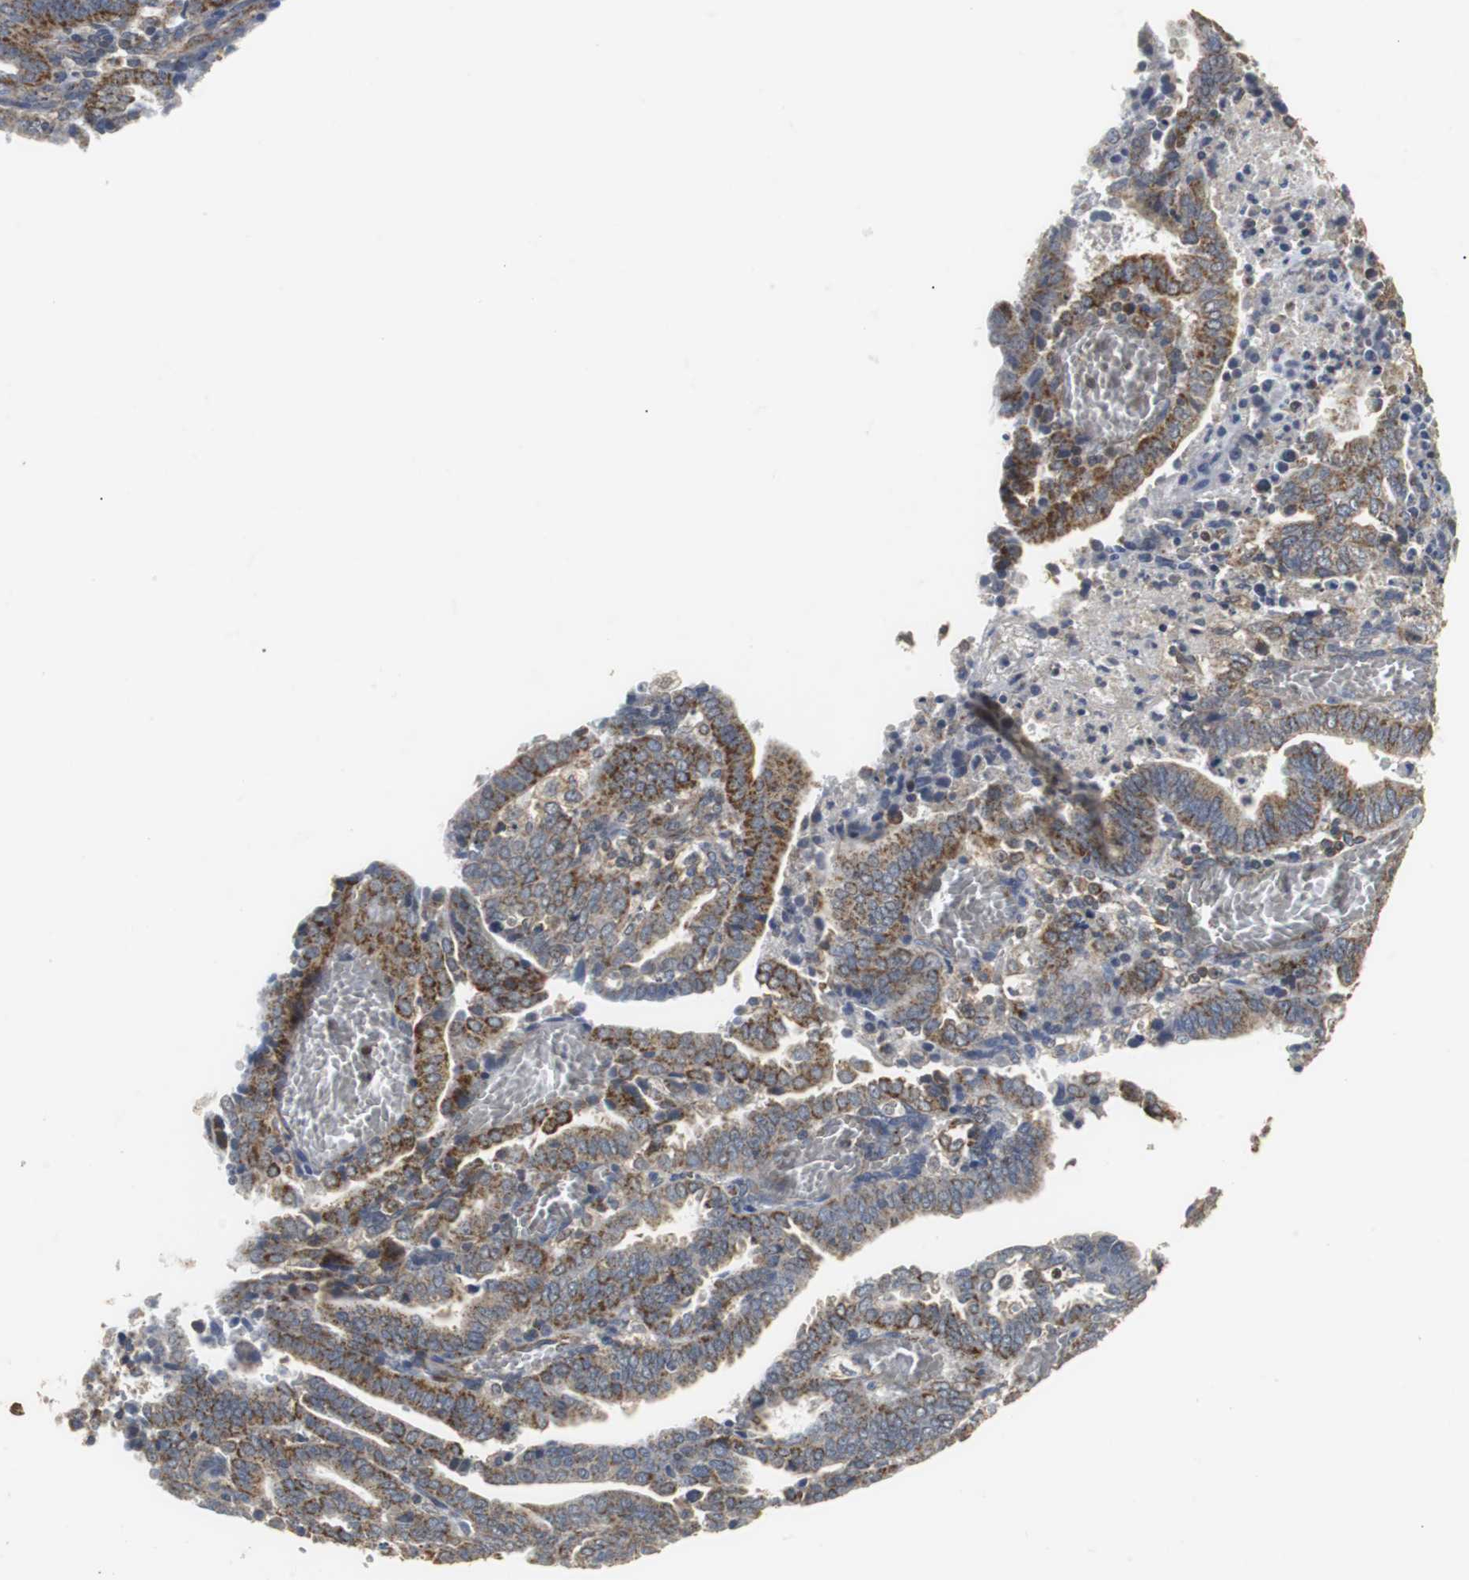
{"staining": {"intensity": "moderate", "quantity": ">75%", "location": "cytoplasmic/membranous"}, "tissue": "endometrial cancer", "cell_type": "Tumor cells", "image_type": "cancer", "snomed": [{"axis": "morphology", "description": "Adenocarcinoma, NOS"}, {"axis": "topography", "description": "Uterus"}], "caption": "Brown immunohistochemical staining in endometrial cancer (adenocarcinoma) exhibits moderate cytoplasmic/membranous expression in about >75% of tumor cells.", "gene": "NNT", "patient": {"sex": "female", "age": 83}}